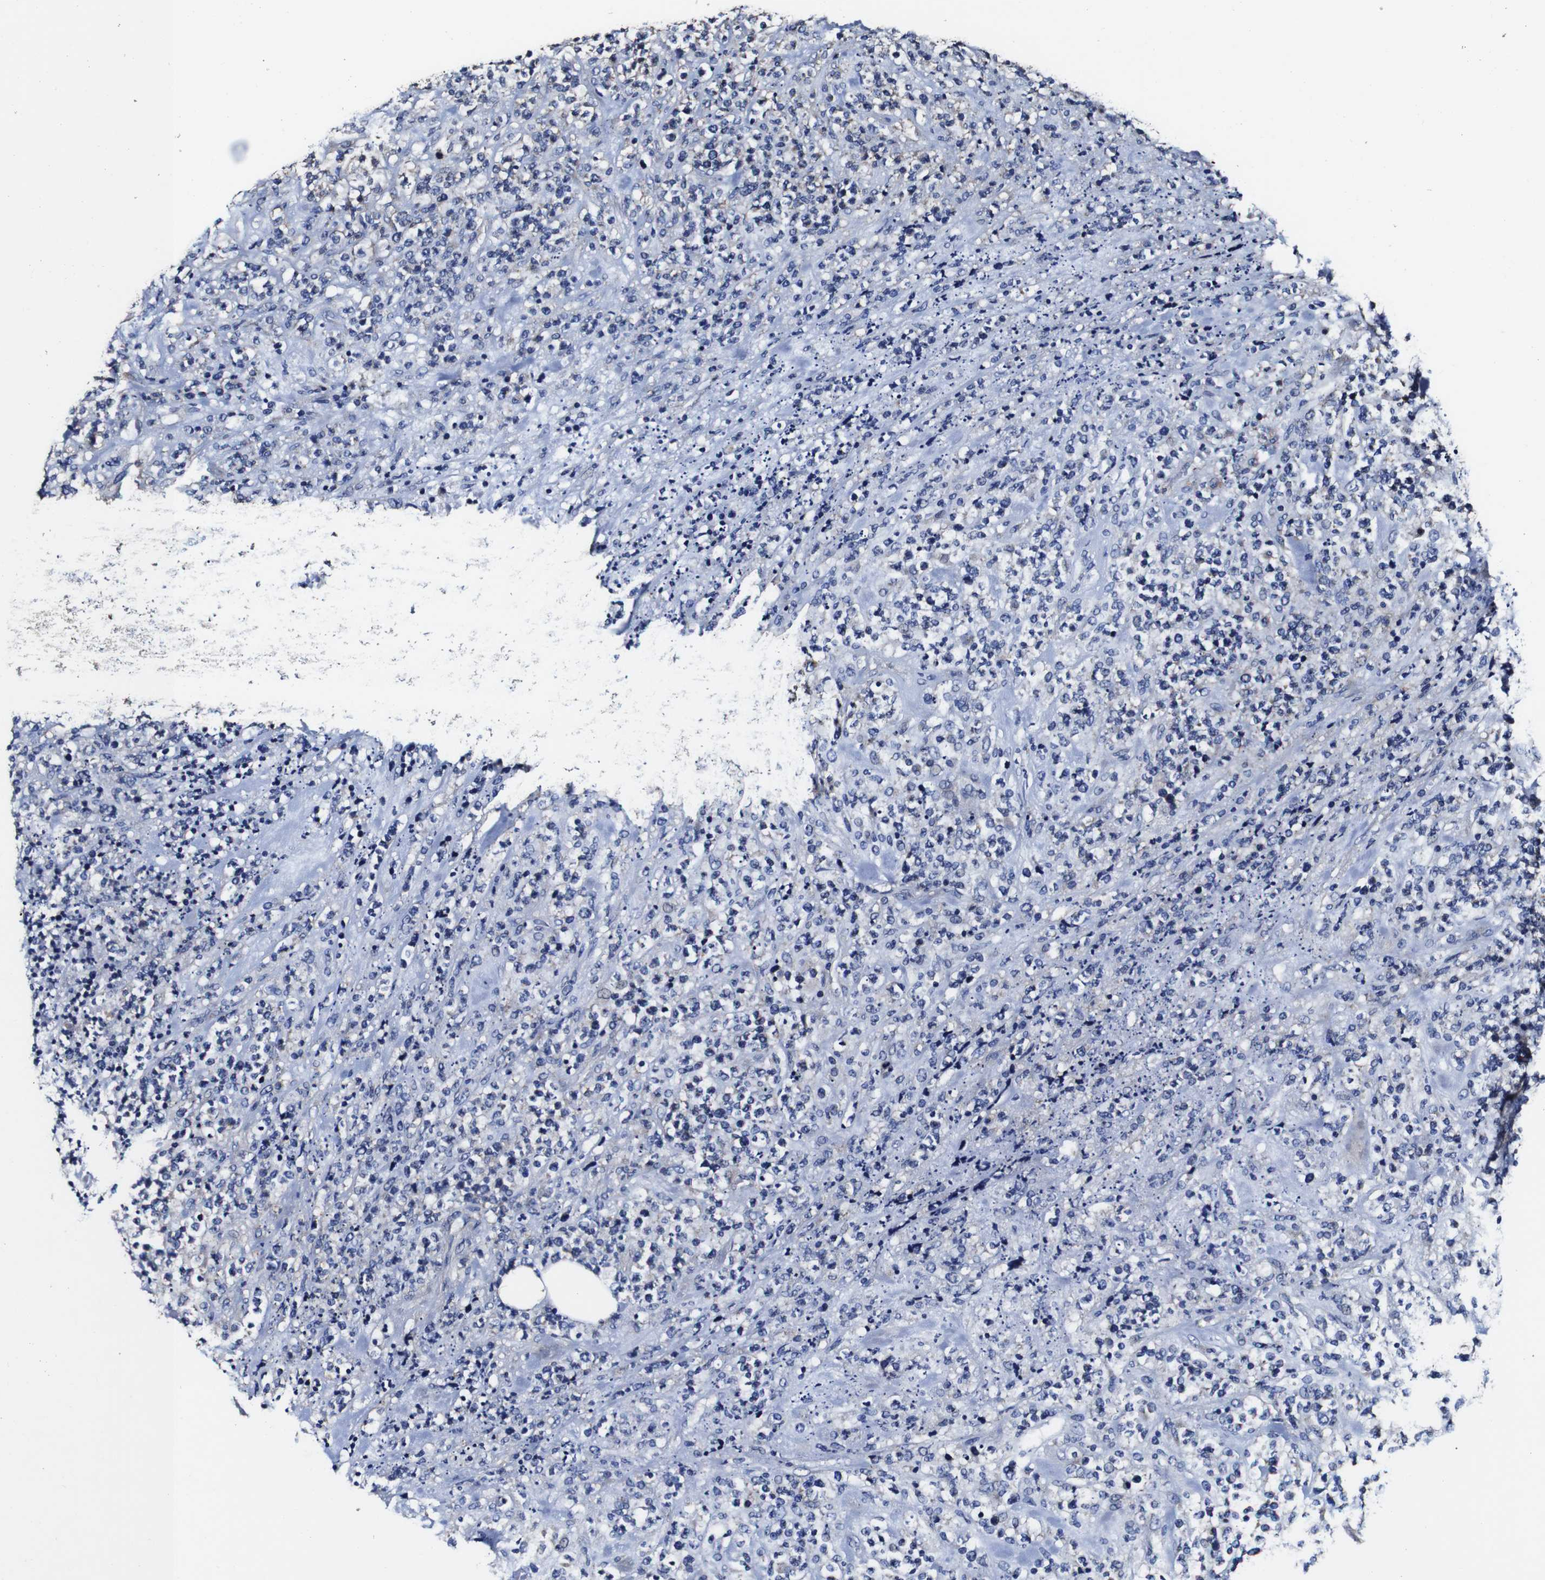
{"staining": {"intensity": "negative", "quantity": "none", "location": "none"}, "tissue": "lymphoma", "cell_type": "Tumor cells", "image_type": "cancer", "snomed": [{"axis": "morphology", "description": "Malignant lymphoma, non-Hodgkin's type, High grade"}, {"axis": "topography", "description": "Soft tissue"}], "caption": "Immunohistochemical staining of human lymphoma shows no significant positivity in tumor cells.", "gene": "PDCD6IP", "patient": {"sex": "male", "age": 18}}